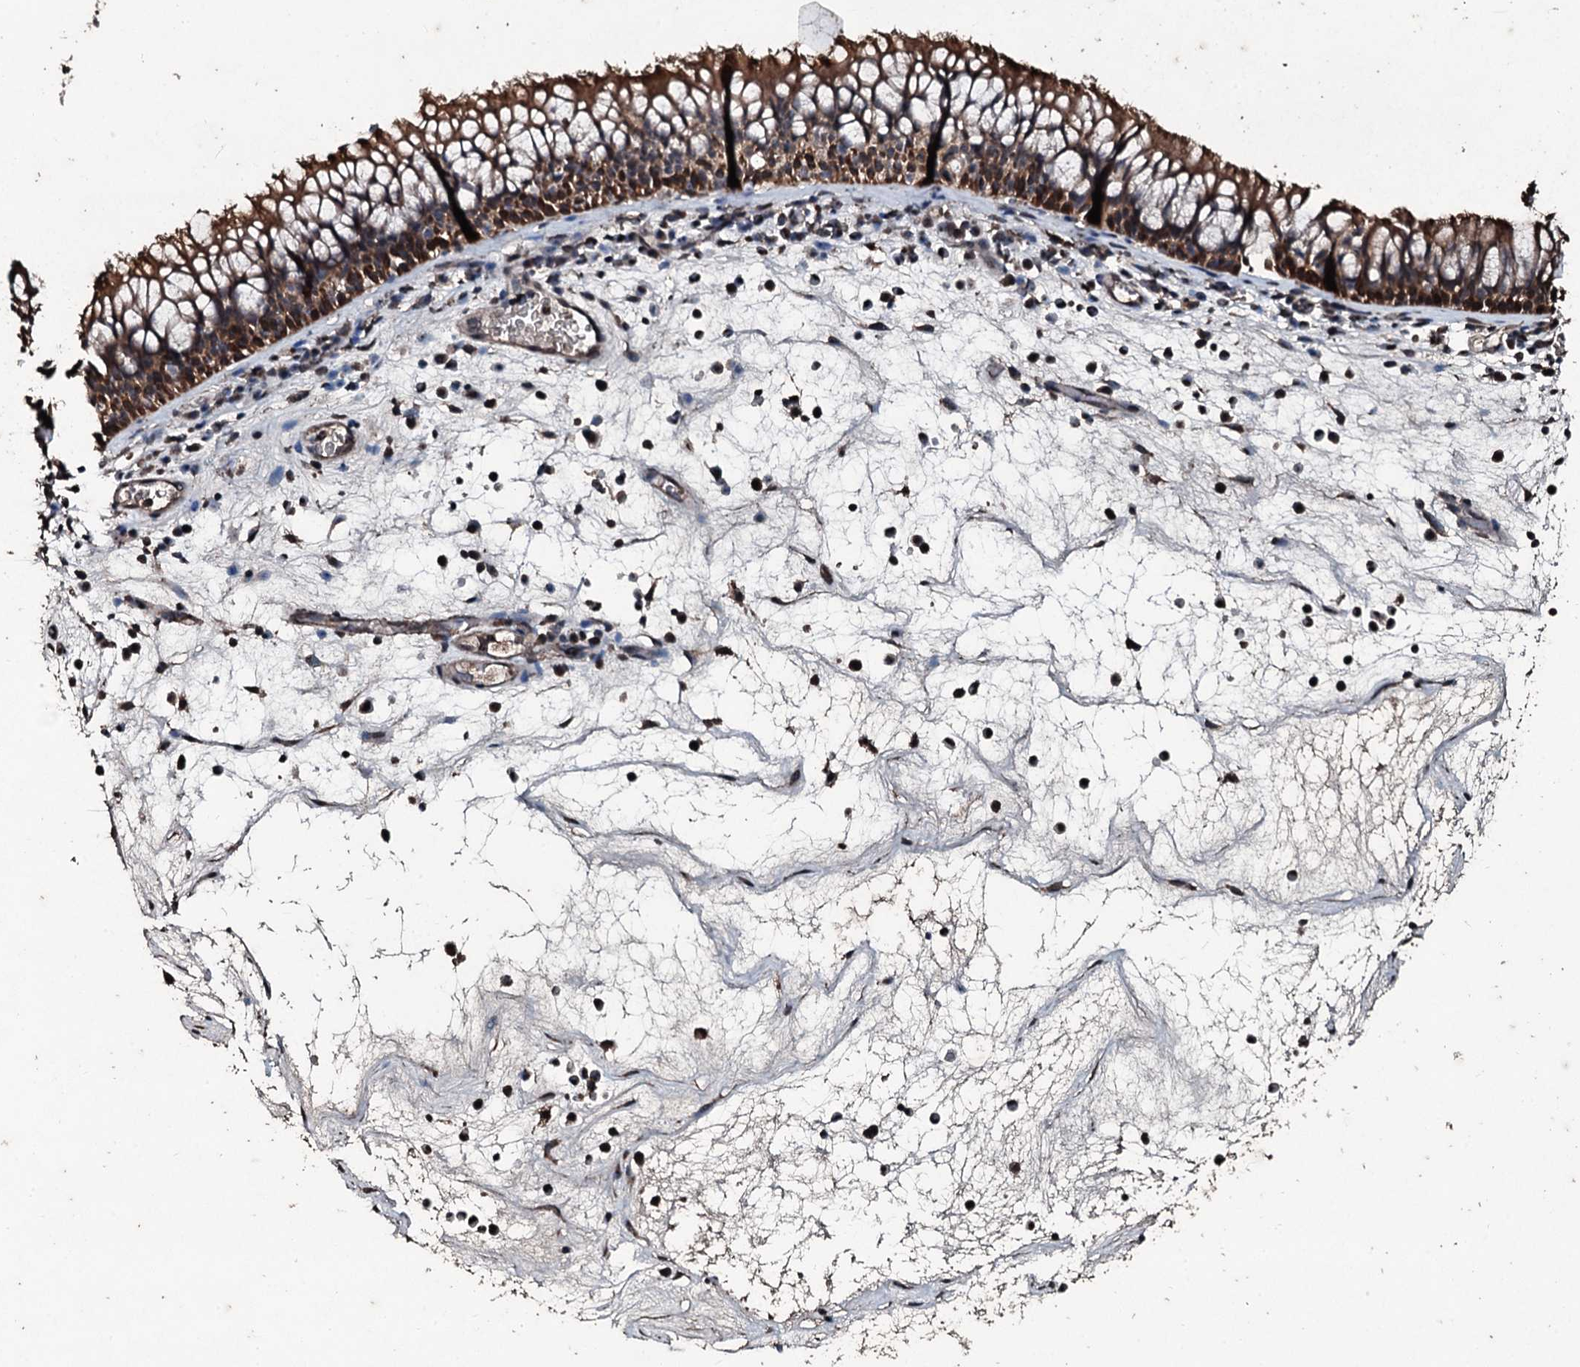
{"staining": {"intensity": "strong", "quantity": ">75%", "location": "cytoplasmic/membranous"}, "tissue": "nasopharynx", "cell_type": "Respiratory epithelial cells", "image_type": "normal", "snomed": [{"axis": "morphology", "description": "Normal tissue, NOS"}, {"axis": "morphology", "description": "Inflammation, NOS"}, {"axis": "morphology", "description": "Malignant melanoma, Metastatic site"}, {"axis": "topography", "description": "Nasopharynx"}], "caption": "This photomicrograph demonstrates immunohistochemistry (IHC) staining of benign nasopharynx, with high strong cytoplasmic/membranous expression in approximately >75% of respiratory epithelial cells.", "gene": "FAAP24", "patient": {"sex": "male", "age": 70}}